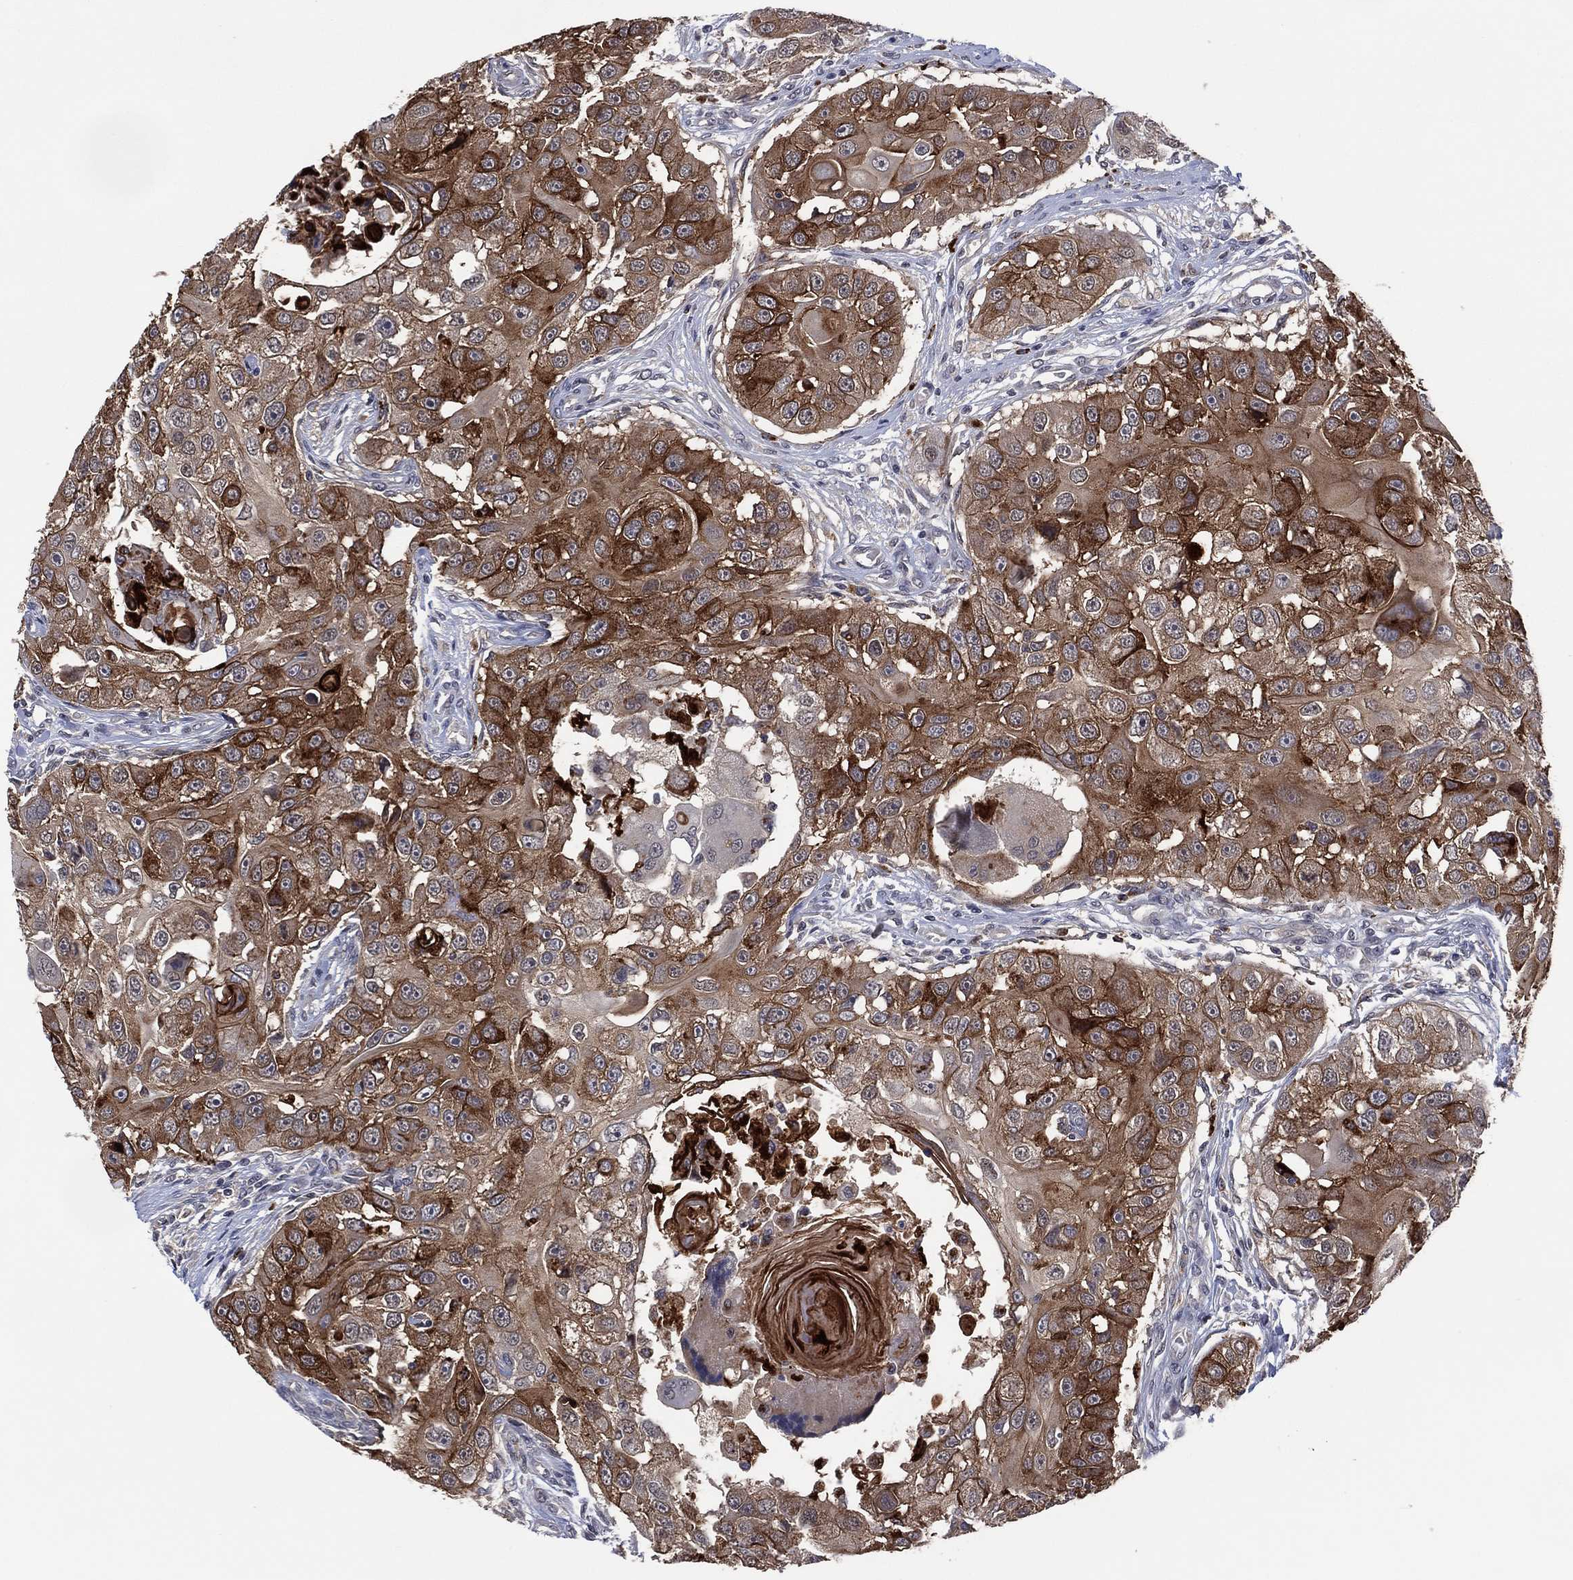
{"staining": {"intensity": "moderate", "quantity": "25%-75%", "location": "cytoplasmic/membranous"}, "tissue": "head and neck cancer", "cell_type": "Tumor cells", "image_type": "cancer", "snomed": [{"axis": "morphology", "description": "Squamous cell carcinoma, NOS"}, {"axis": "topography", "description": "Head-Neck"}], "caption": "Head and neck cancer (squamous cell carcinoma) stained for a protein demonstrates moderate cytoplasmic/membranous positivity in tumor cells. (brown staining indicates protein expression, while blue staining denotes nuclei).", "gene": "DPP4", "patient": {"sex": "male", "age": 51}}